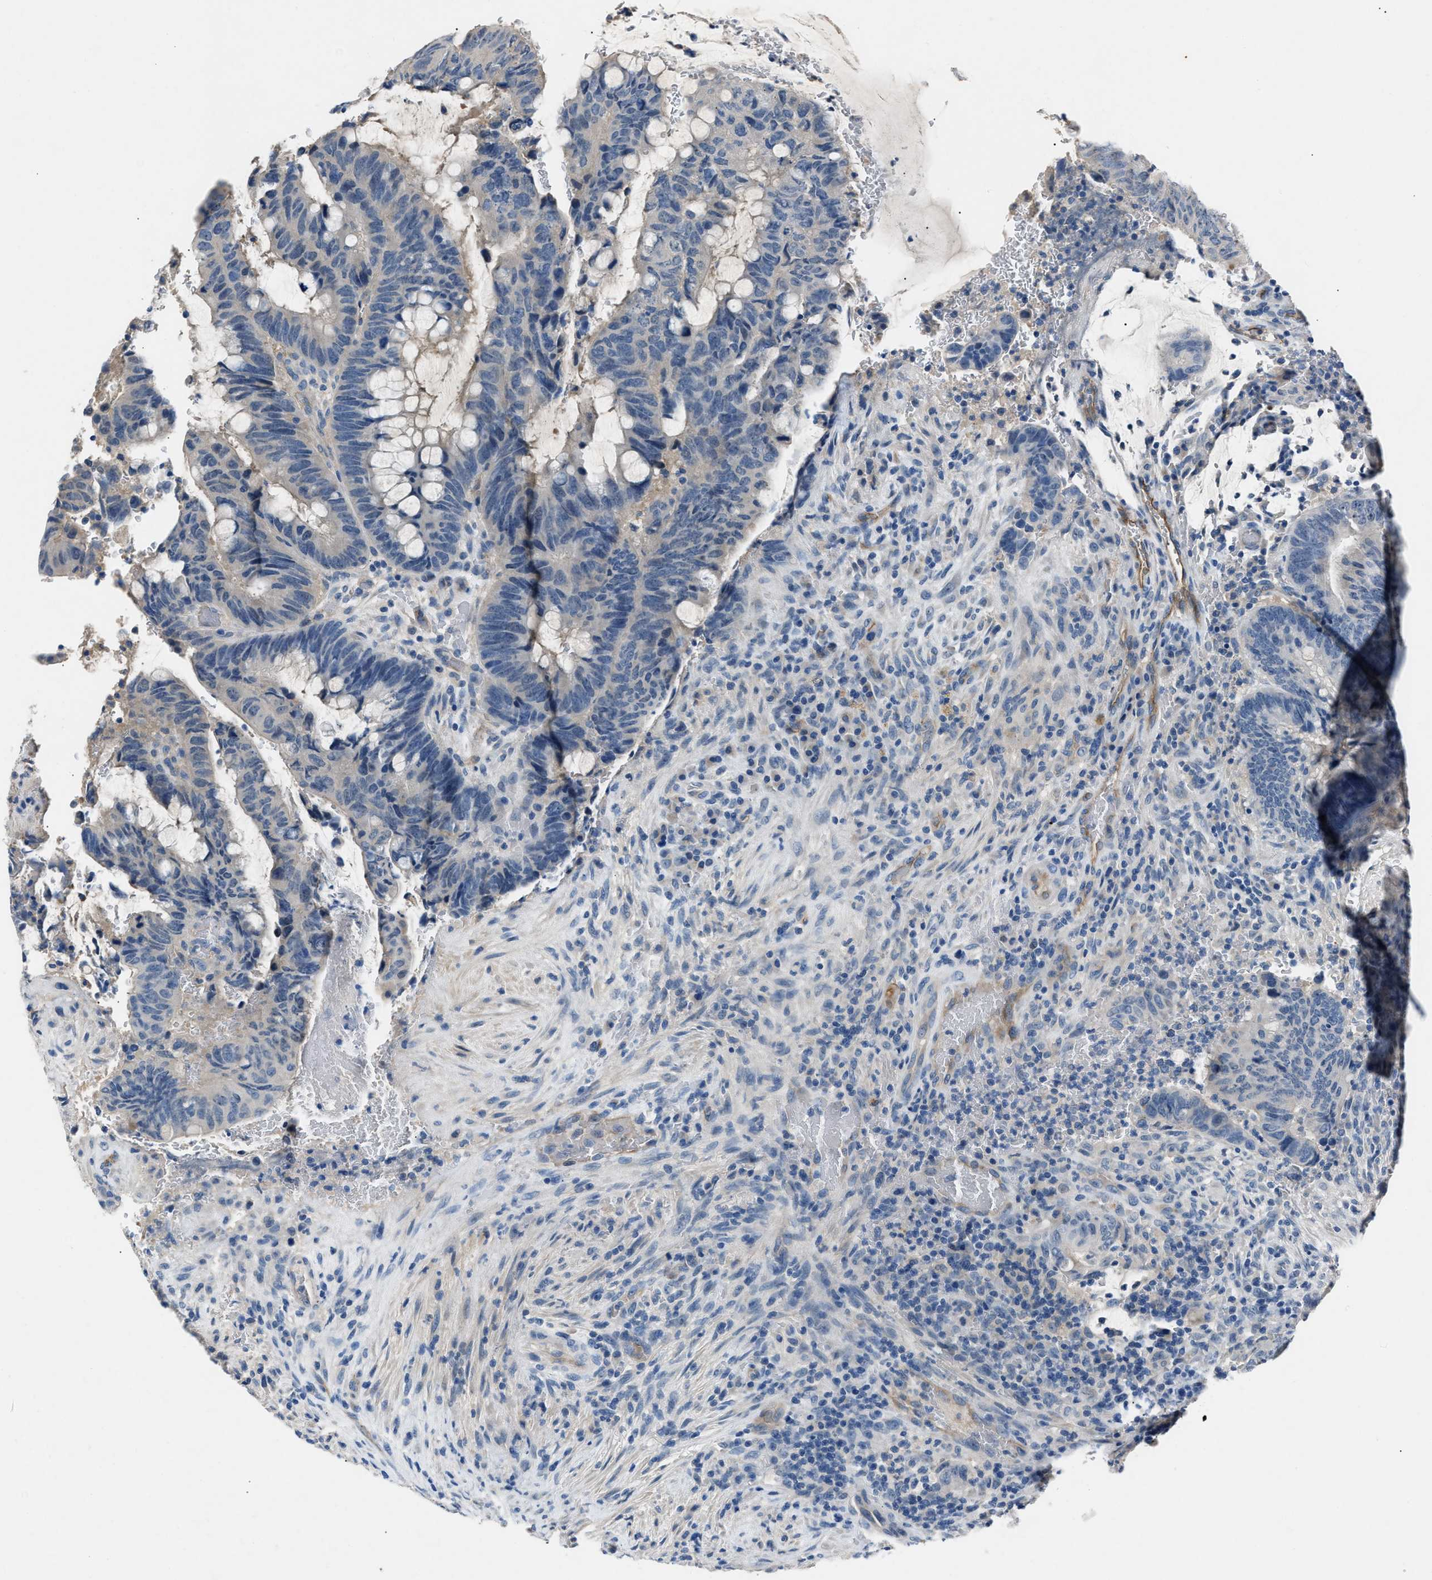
{"staining": {"intensity": "negative", "quantity": "none", "location": "none"}, "tissue": "colorectal cancer", "cell_type": "Tumor cells", "image_type": "cancer", "snomed": [{"axis": "morphology", "description": "Normal tissue, NOS"}, {"axis": "morphology", "description": "Adenocarcinoma, NOS"}, {"axis": "topography", "description": "Rectum"}, {"axis": "topography", "description": "Peripheral nerve tissue"}], "caption": "Micrograph shows no protein expression in tumor cells of colorectal cancer (adenocarcinoma) tissue. The staining is performed using DAB brown chromogen with nuclei counter-stained in using hematoxylin.", "gene": "DNAAF5", "patient": {"sex": "male", "age": 92}}